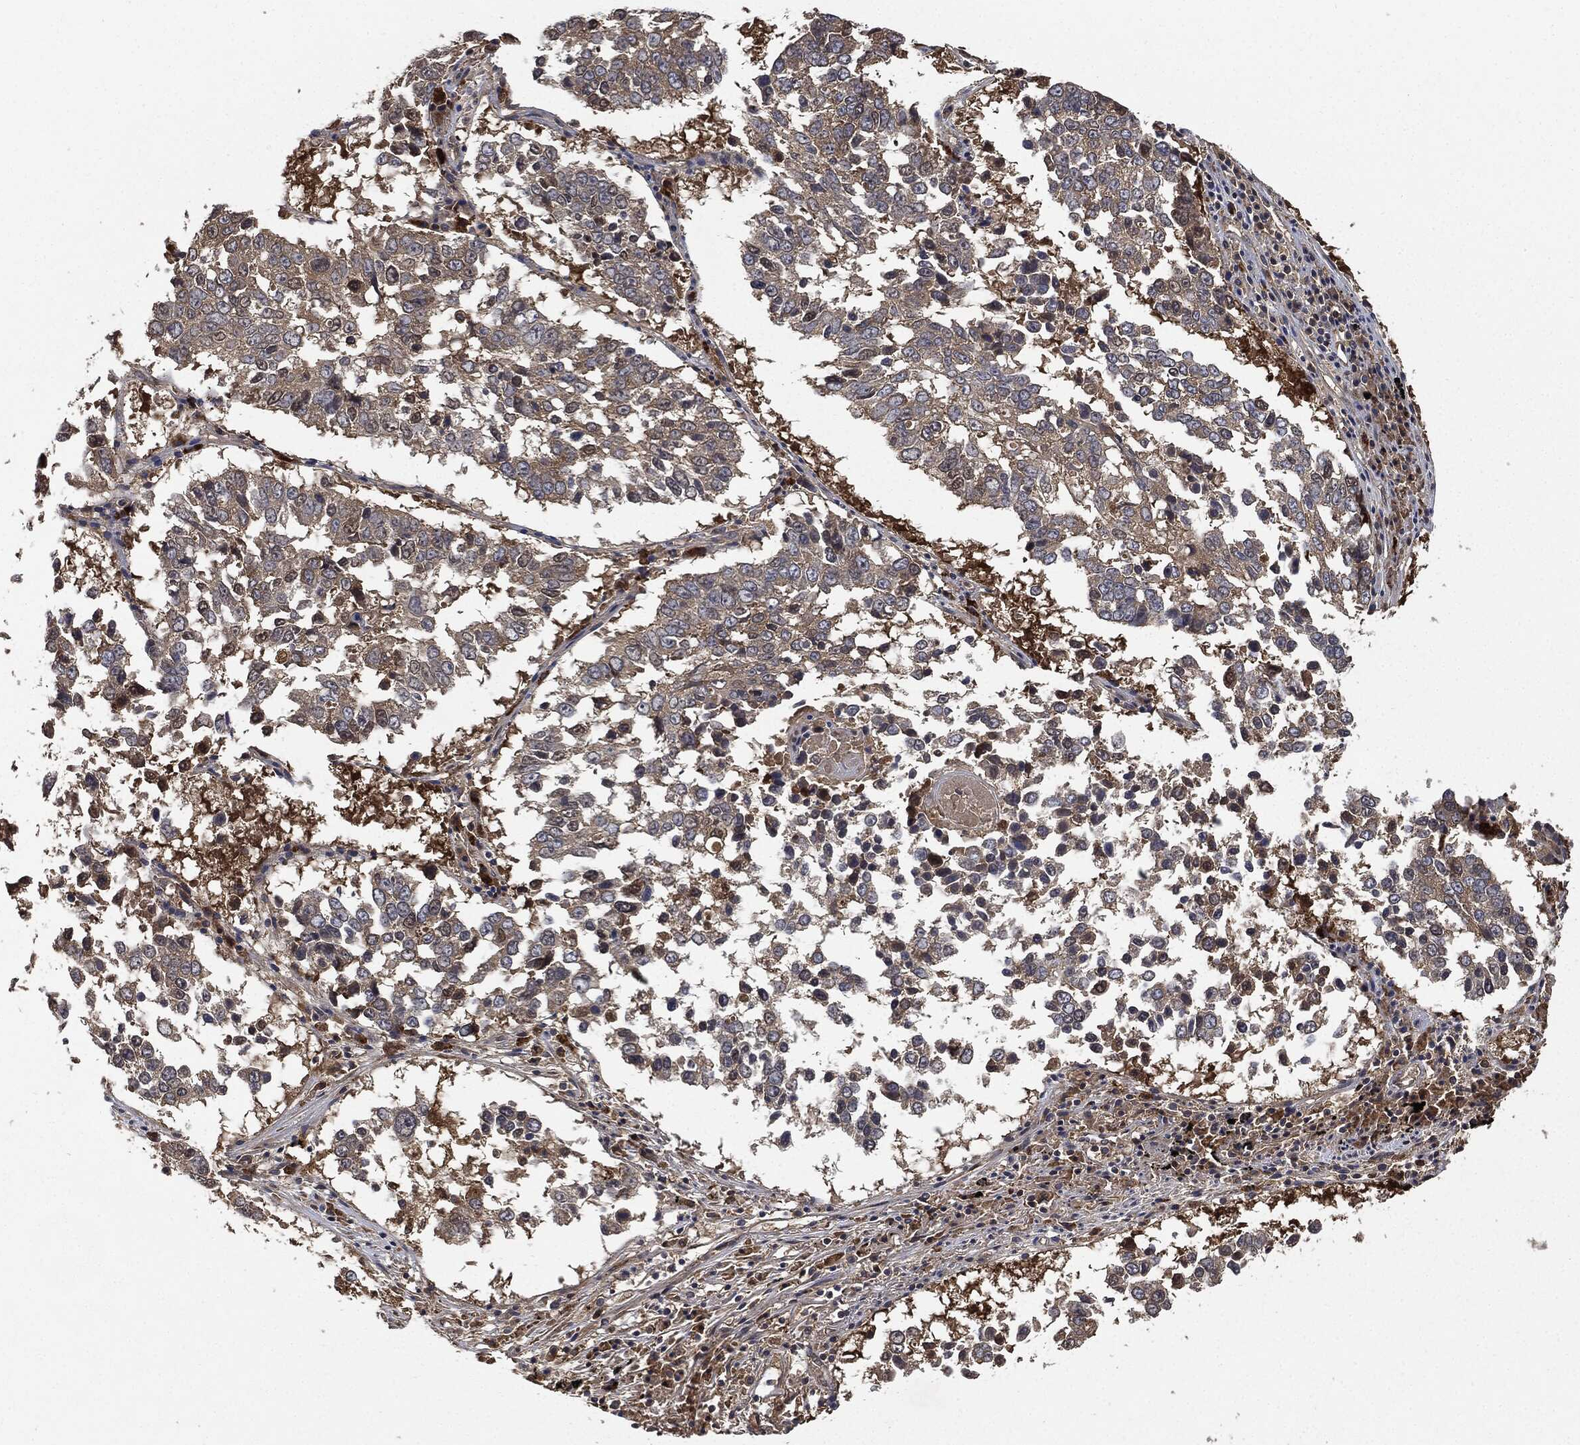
{"staining": {"intensity": "weak", "quantity": "<25%", "location": "cytoplasmic/membranous"}, "tissue": "lung cancer", "cell_type": "Tumor cells", "image_type": "cancer", "snomed": [{"axis": "morphology", "description": "Squamous cell carcinoma, NOS"}, {"axis": "topography", "description": "Lung"}], "caption": "A histopathology image of lung cancer (squamous cell carcinoma) stained for a protein exhibits no brown staining in tumor cells.", "gene": "BRAF", "patient": {"sex": "male", "age": 82}}